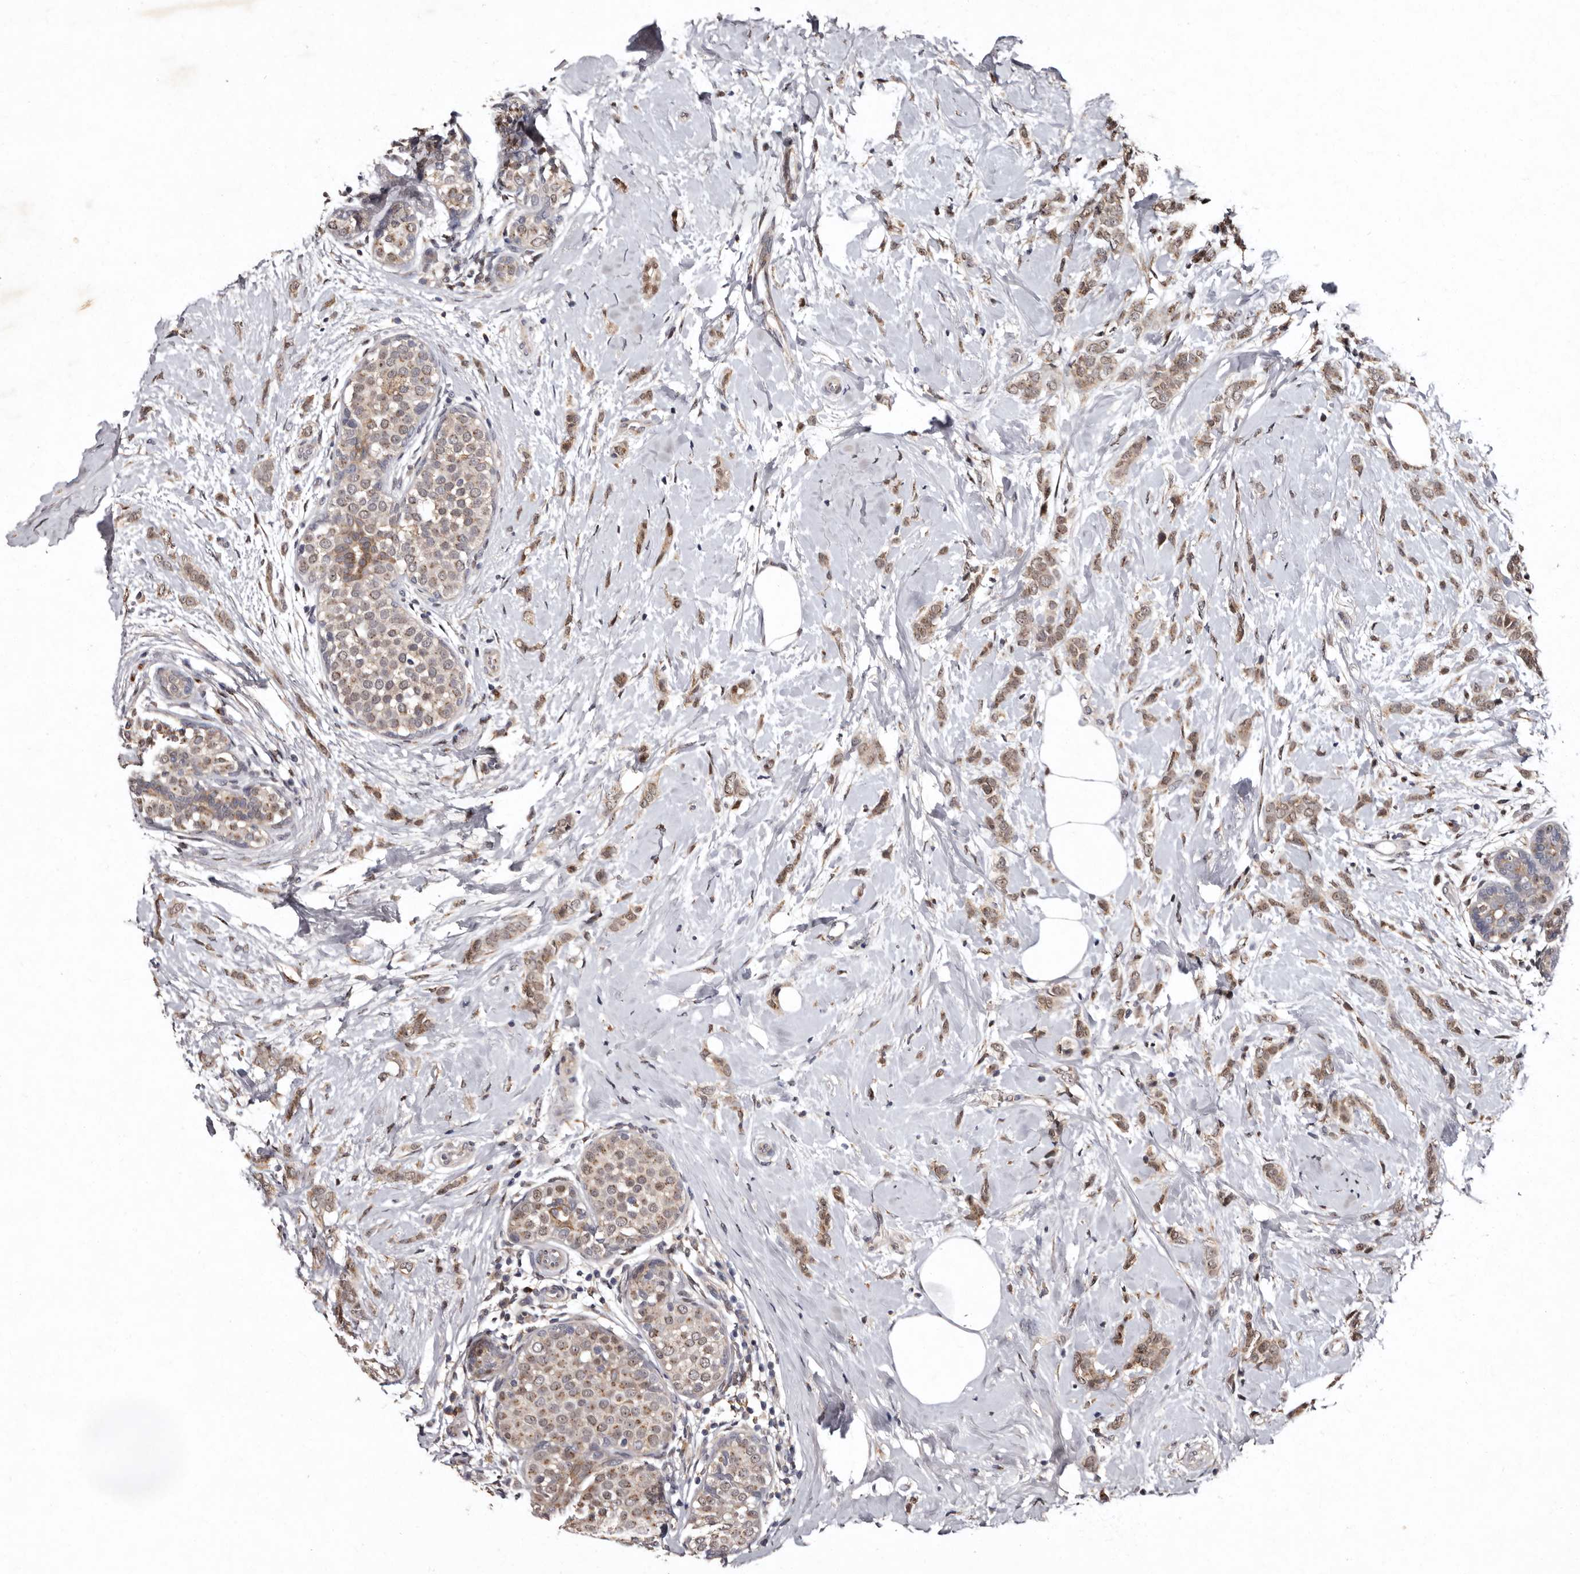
{"staining": {"intensity": "moderate", "quantity": ">75%", "location": "cytoplasmic/membranous"}, "tissue": "breast cancer", "cell_type": "Tumor cells", "image_type": "cancer", "snomed": [{"axis": "morphology", "description": "Lobular carcinoma, in situ"}, {"axis": "morphology", "description": "Lobular carcinoma"}, {"axis": "topography", "description": "Breast"}], "caption": "Lobular carcinoma in situ (breast) tissue demonstrates moderate cytoplasmic/membranous expression in about >75% of tumor cells", "gene": "FAM91A1", "patient": {"sex": "female", "age": 41}}